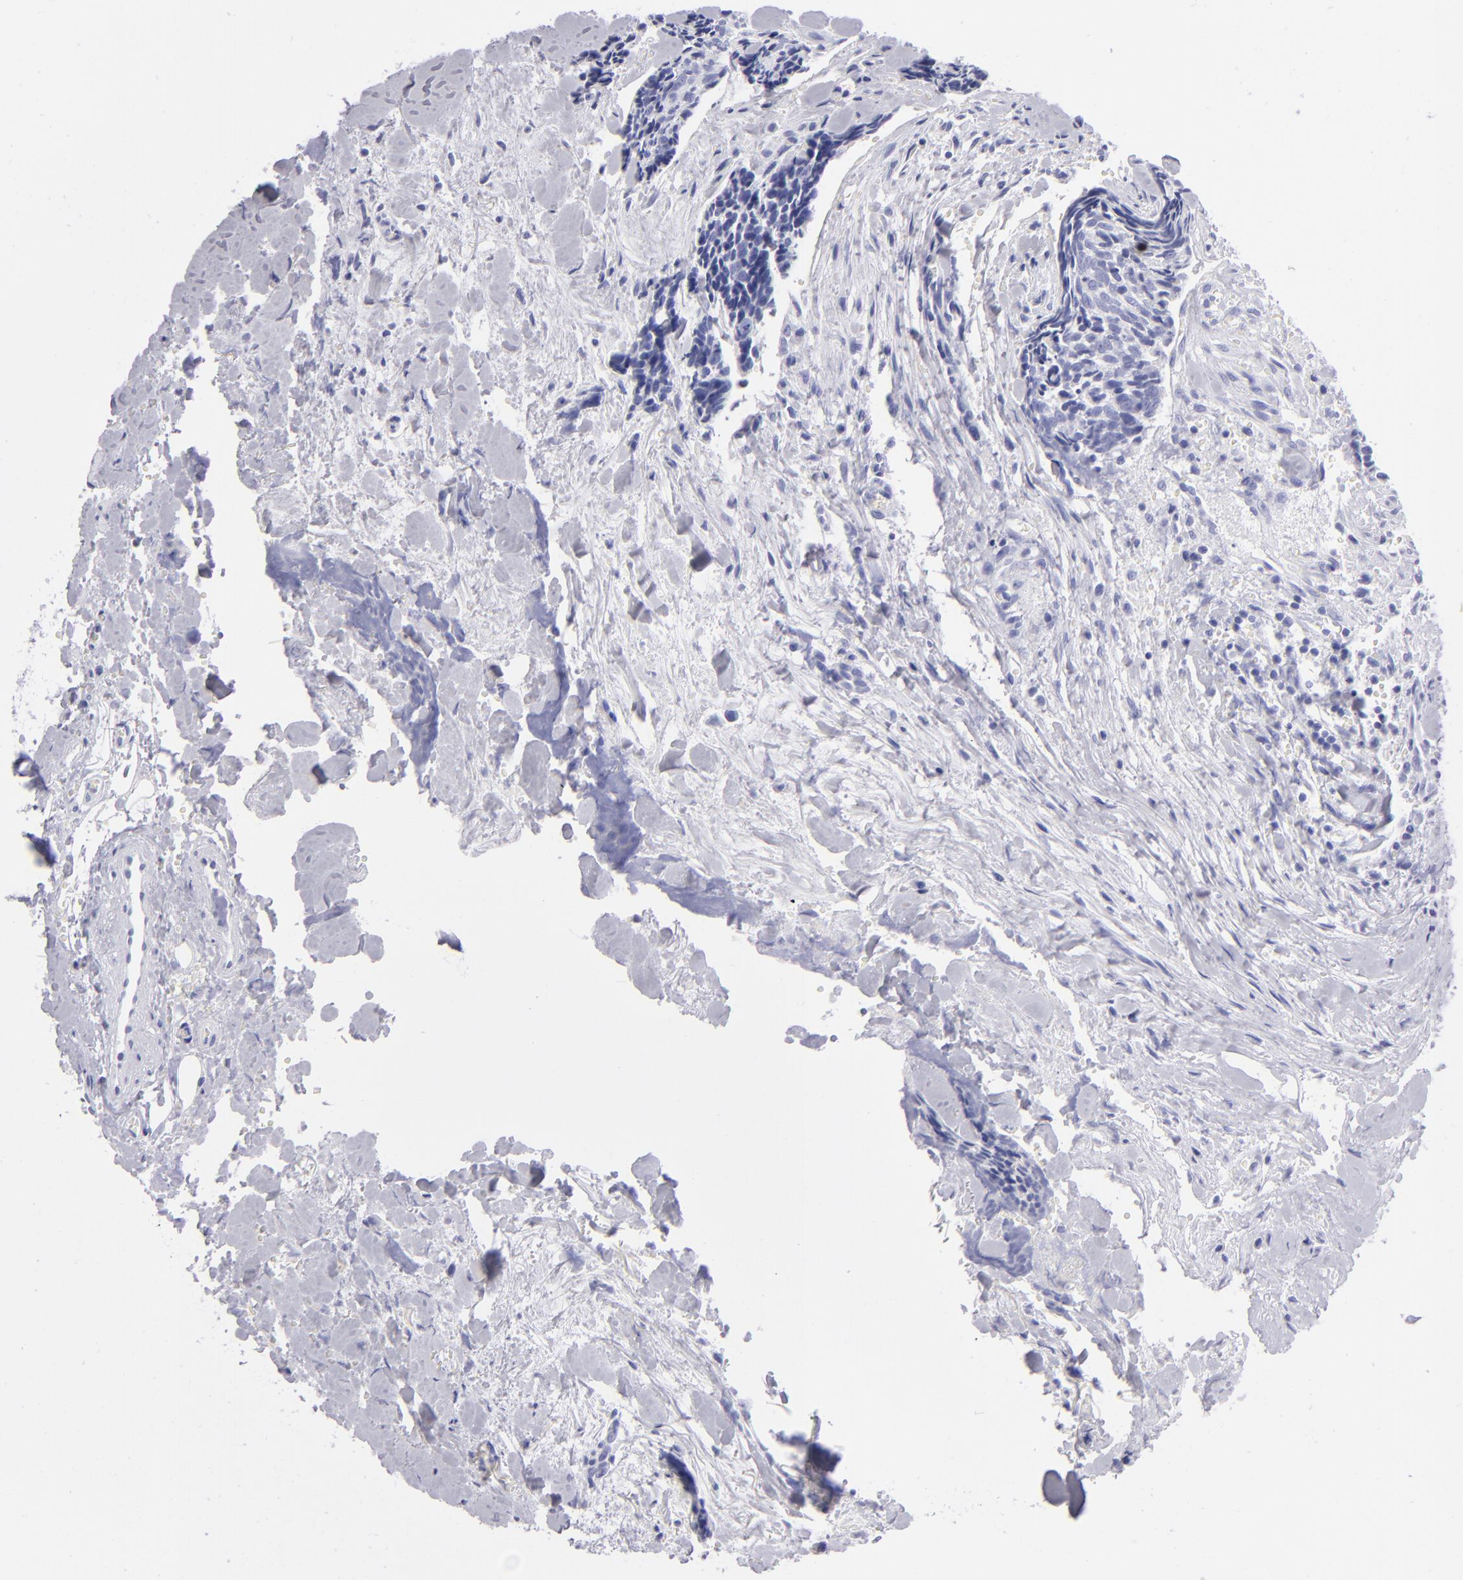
{"staining": {"intensity": "negative", "quantity": "none", "location": "none"}, "tissue": "head and neck cancer", "cell_type": "Tumor cells", "image_type": "cancer", "snomed": [{"axis": "morphology", "description": "Squamous cell carcinoma, NOS"}, {"axis": "topography", "description": "Salivary gland"}, {"axis": "topography", "description": "Head-Neck"}], "caption": "The IHC image has no significant expression in tumor cells of head and neck cancer (squamous cell carcinoma) tissue.", "gene": "PVALB", "patient": {"sex": "male", "age": 70}}